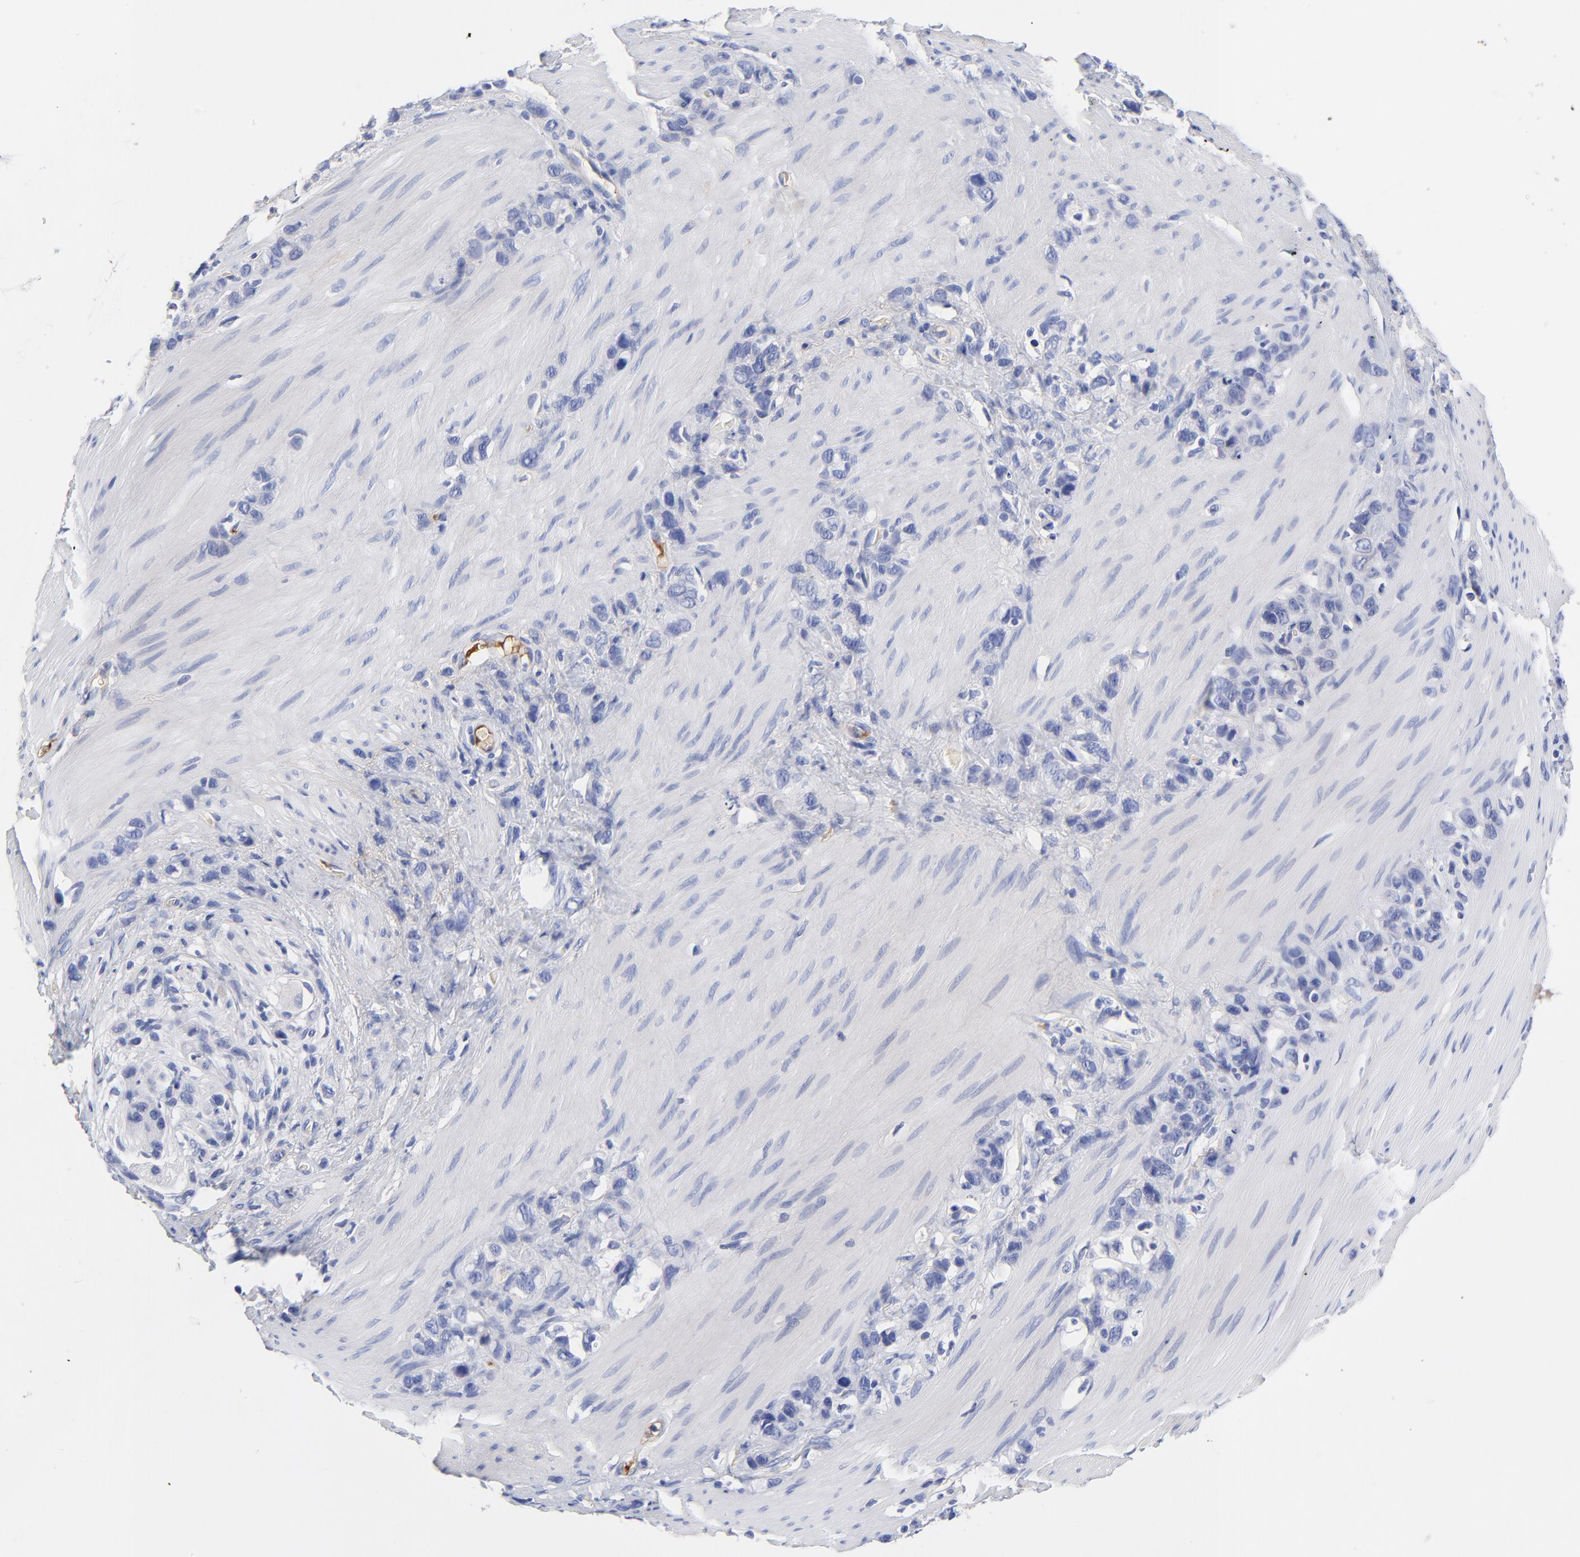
{"staining": {"intensity": "negative", "quantity": "none", "location": "none"}, "tissue": "stomach cancer", "cell_type": "Tumor cells", "image_type": "cancer", "snomed": [{"axis": "morphology", "description": "Normal tissue, NOS"}, {"axis": "morphology", "description": "Adenocarcinoma, NOS"}, {"axis": "morphology", "description": "Adenocarcinoma, High grade"}, {"axis": "topography", "description": "Stomach, upper"}, {"axis": "topography", "description": "Stomach"}], "caption": "The photomicrograph displays no staining of tumor cells in adenocarcinoma (stomach). (IHC, brightfield microscopy, high magnification).", "gene": "IGLV3-10", "patient": {"sex": "female", "age": 65}}